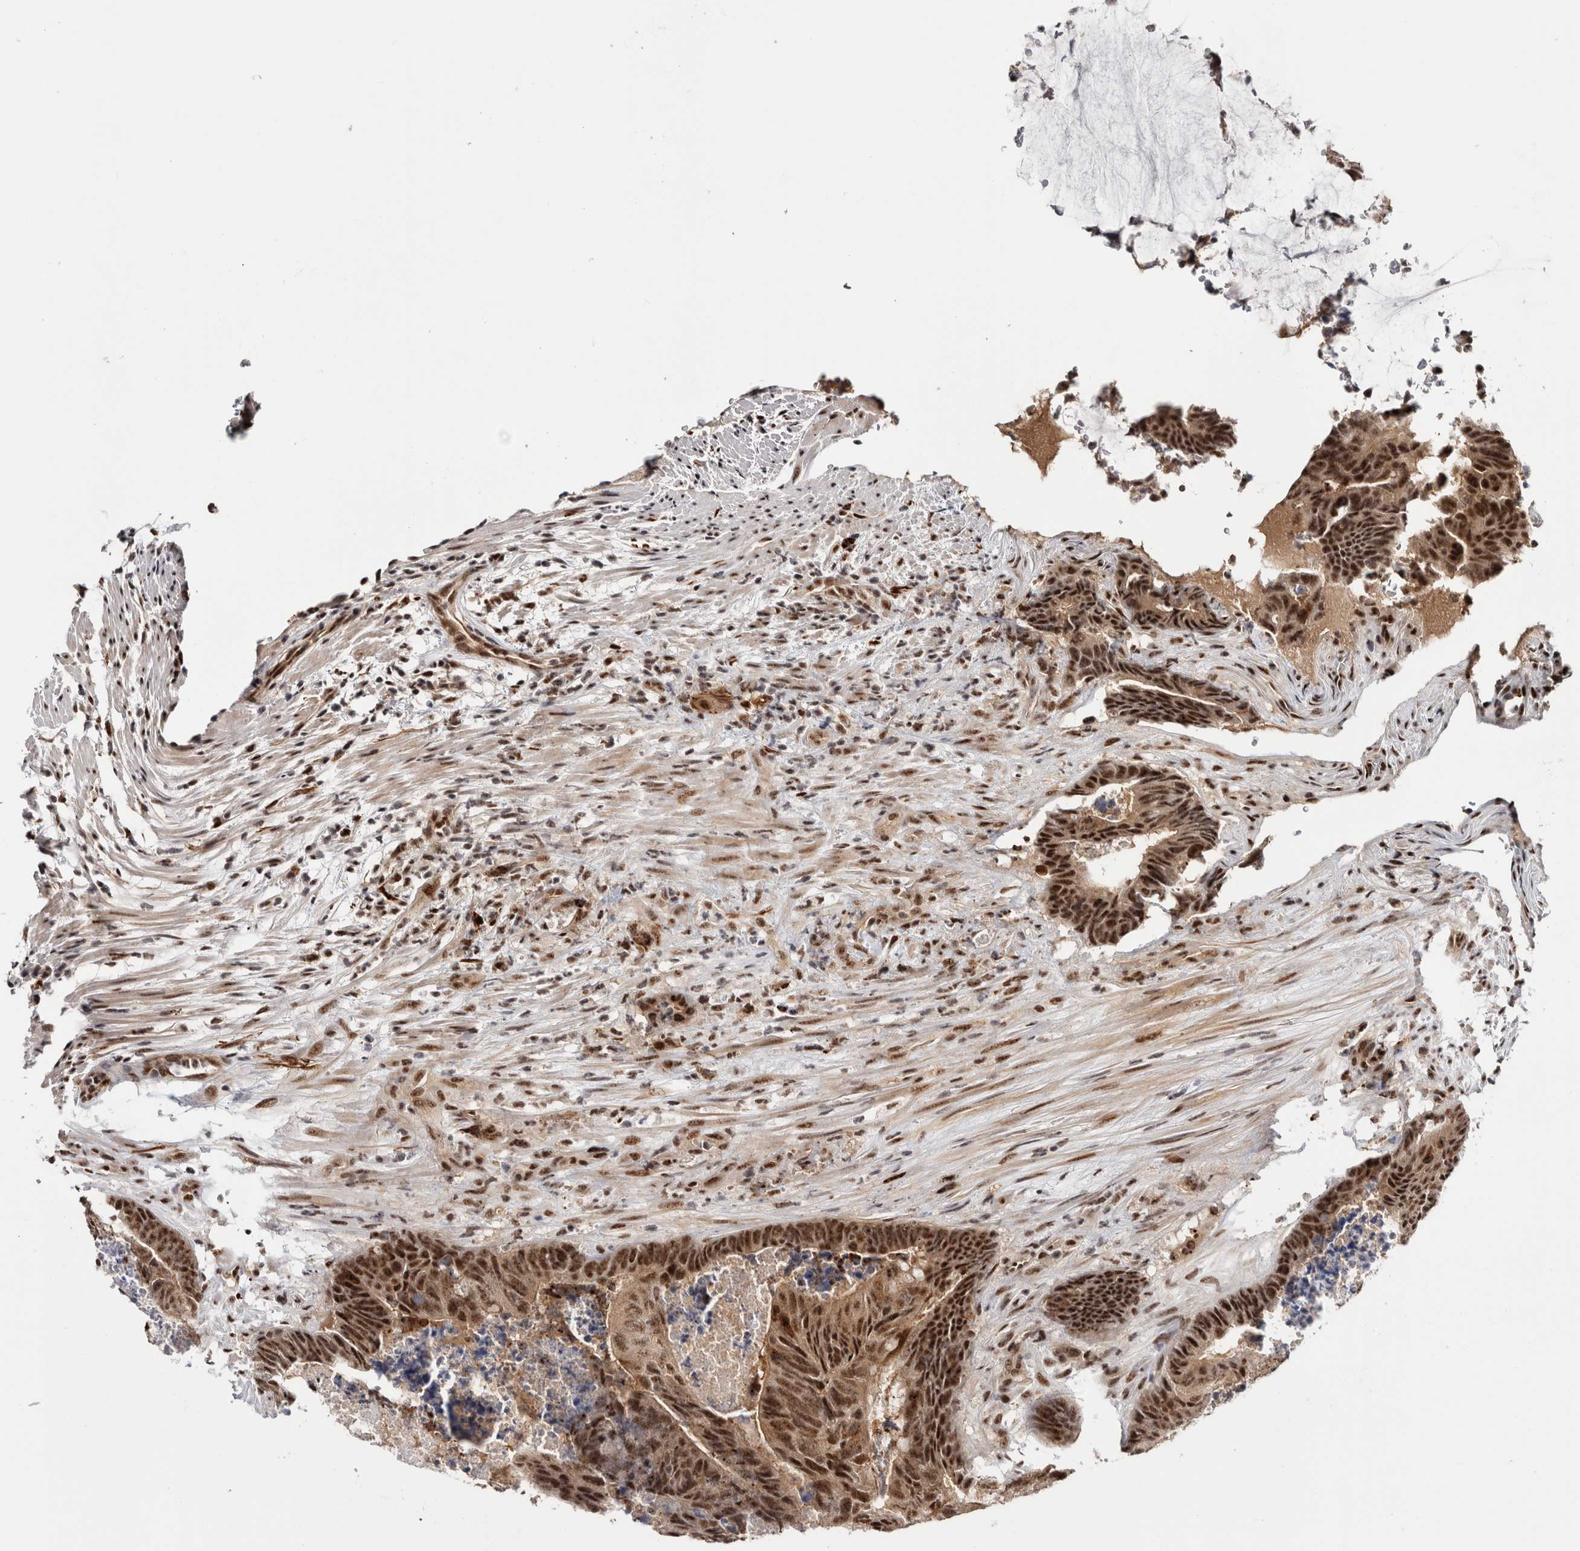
{"staining": {"intensity": "moderate", "quantity": ">75%", "location": "cytoplasmic/membranous,nuclear"}, "tissue": "colorectal cancer", "cell_type": "Tumor cells", "image_type": "cancer", "snomed": [{"axis": "morphology", "description": "Adenocarcinoma, NOS"}, {"axis": "topography", "description": "Colon"}], "caption": "This image displays immunohistochemistry (IHC) staining of human adenocarcinoma (colorectal), with medium moderate cytoplasmic/membranous and nuclear expression in about >75% of tumor cells.", "gene": "MKNK1", "patient": {"sex": "male", "age": 56}}